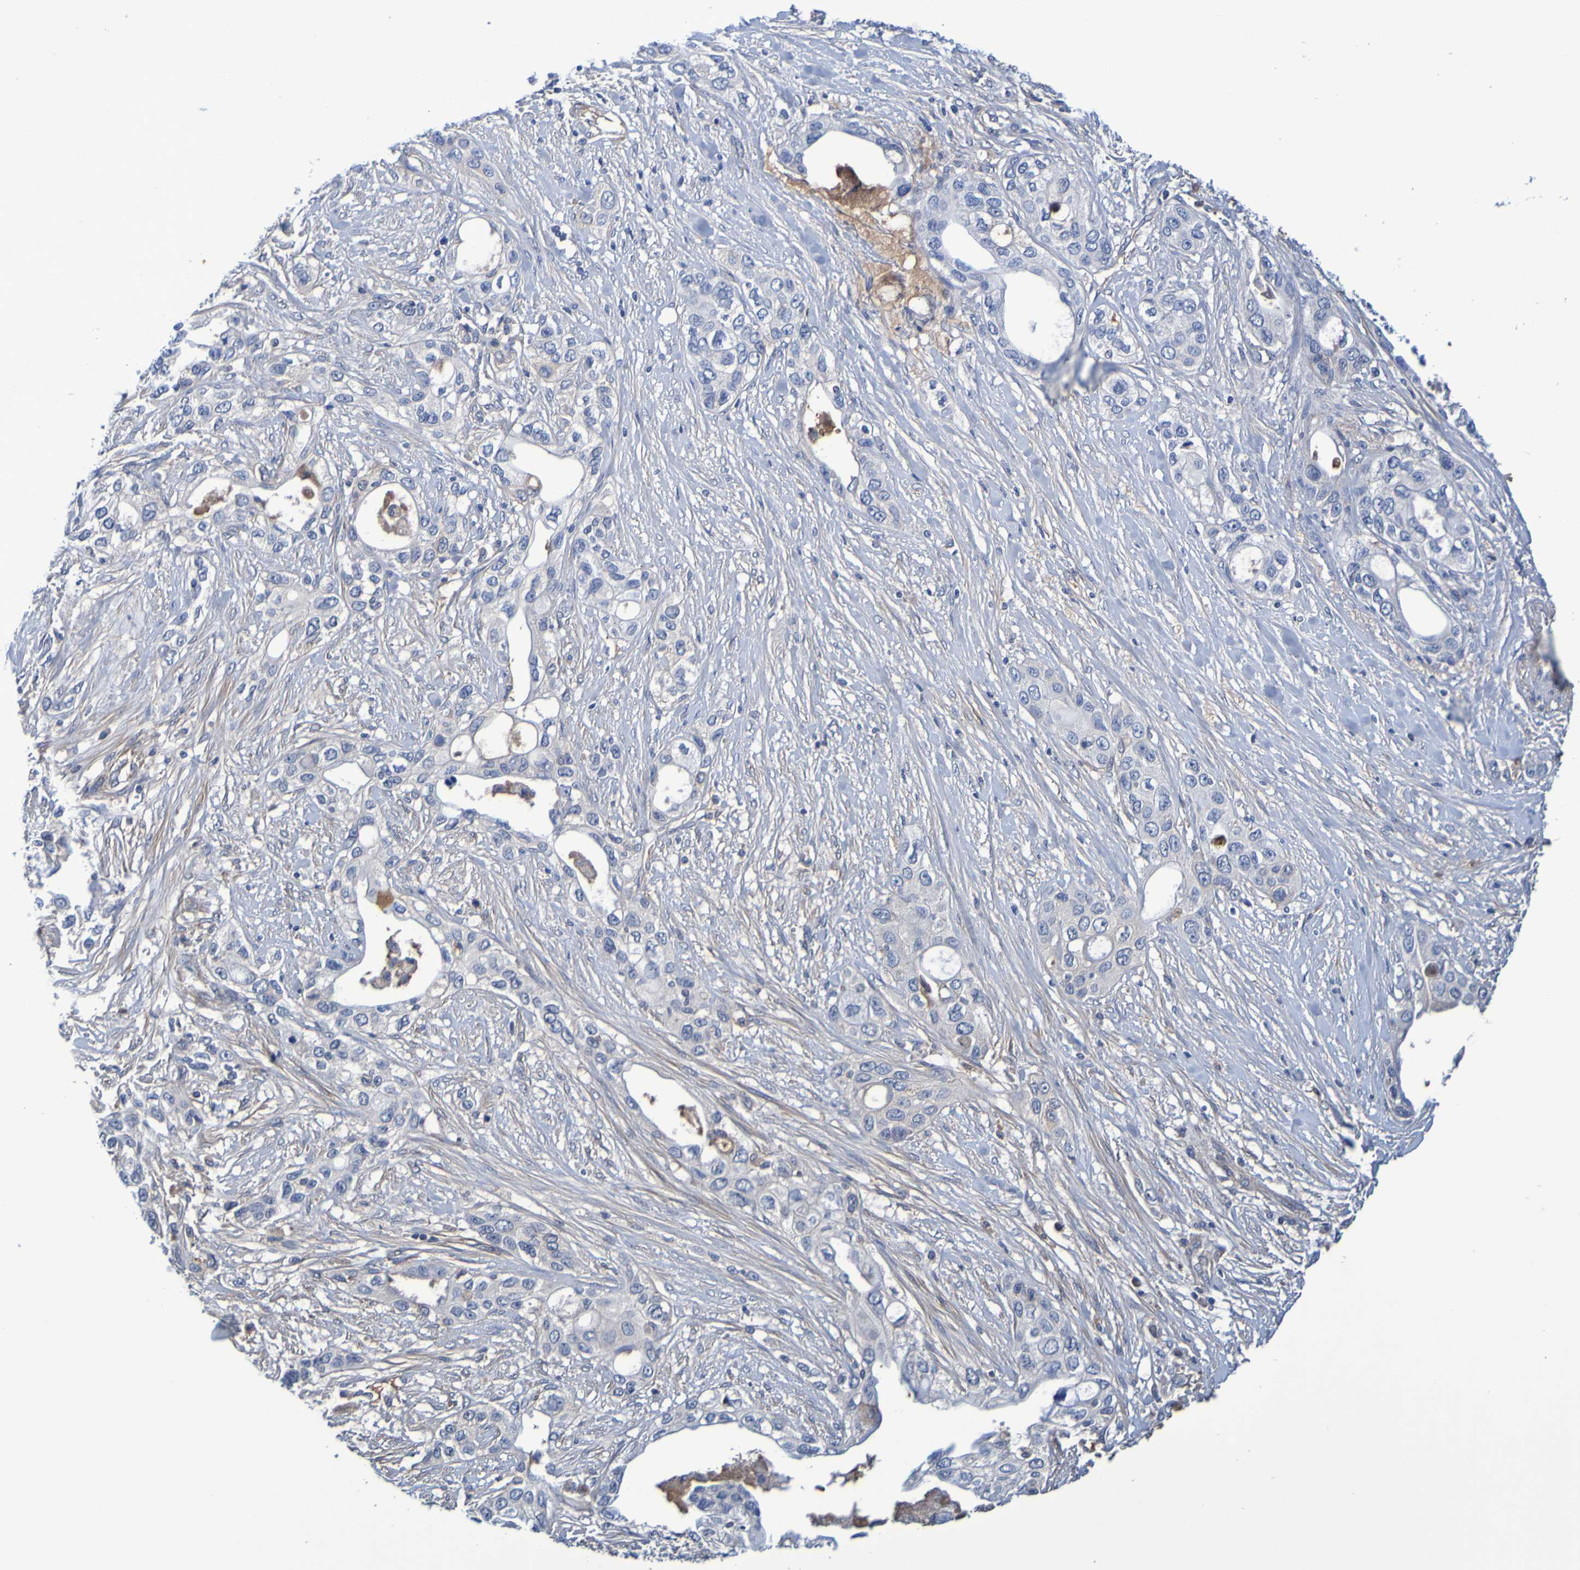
{"staining": {"intensity": "moderate", "quantity": "<25%", "location": "cytoplasmic/membranous"}, "tissue": "pancreatic cancer", "cell_type": "Tumor cells", "image_type": "cancer", "snomed": [{"axis": "morphology", "description": "Adenocarcinoma, NOS"}, {"axis": "topography", "description": "Pancreas"}], "caption": "Adenocarcinoma (pancreatic) stained with a brown dye displays moderate cytoplasmic/membranous positive expression in about <25% of tumor cells.", "gene": "GAB3", "patient": {"sex": "female", "age": 70}}